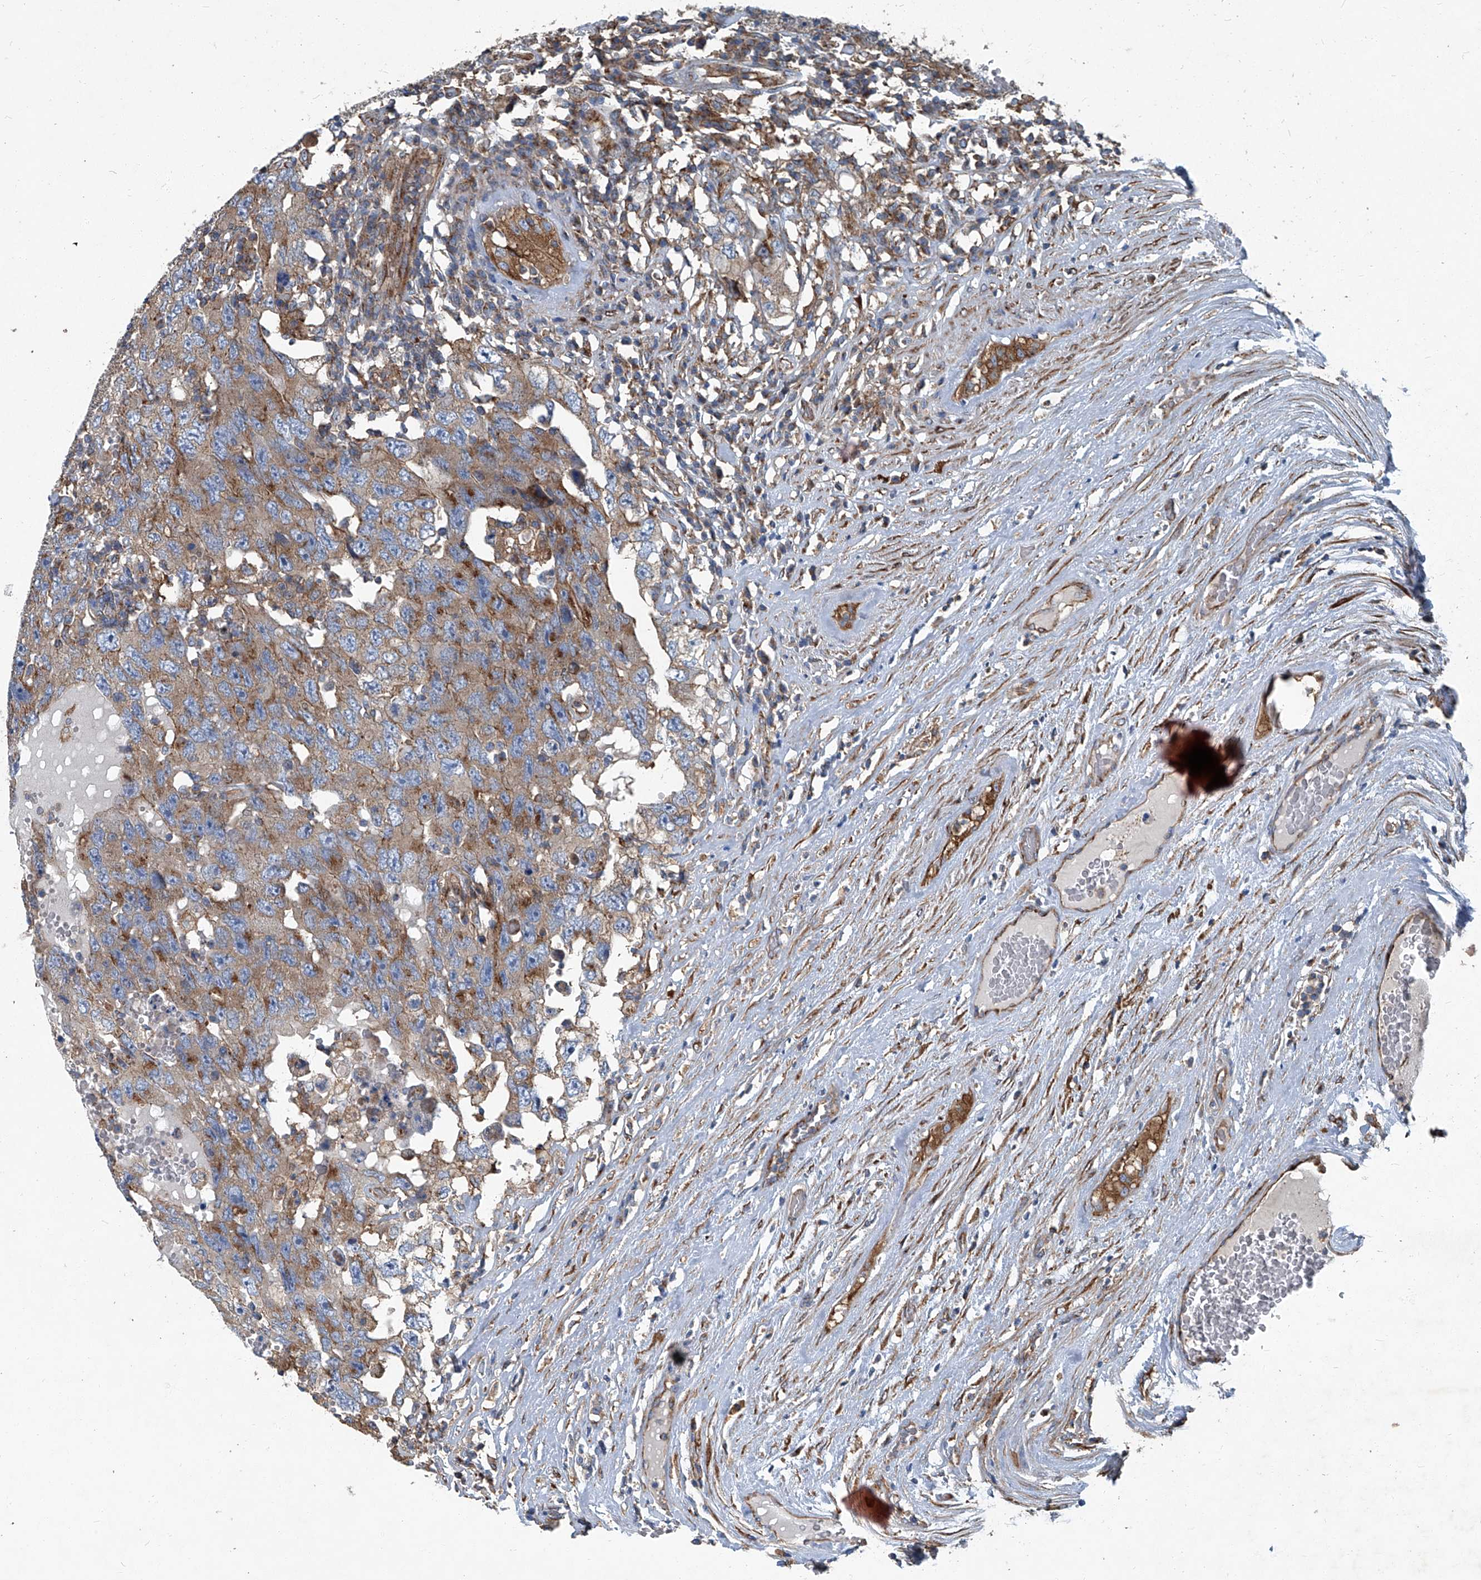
{"staining": {"intensity": "moderate", "quantity": ">75%", "location": "cytoplasmic/membranous"}, "tissue": "testis cancer", "cell_type": "Tumor cells", "image_type": "cancer", "snomed": [{"axis": "morphology", "description": "Carcinoma, Embryonal, NOS"}, {"axis": "topography", "description": "Testis"}], "caption": "Immunohistochemistry (DAB) staining of human testis cancer (embryonal carcinoma) demonstrates moderate cytoplasmic/membranous protein expression in about >75% of tumor cells. Using DAB (3,3'-diaminobenzidine) (brown) and hematoxylin (blue) stains, captured at high magnification using brightfield microscopy.", "gene": "PIGH", "patient": {"sex": "male", "age": 26}}